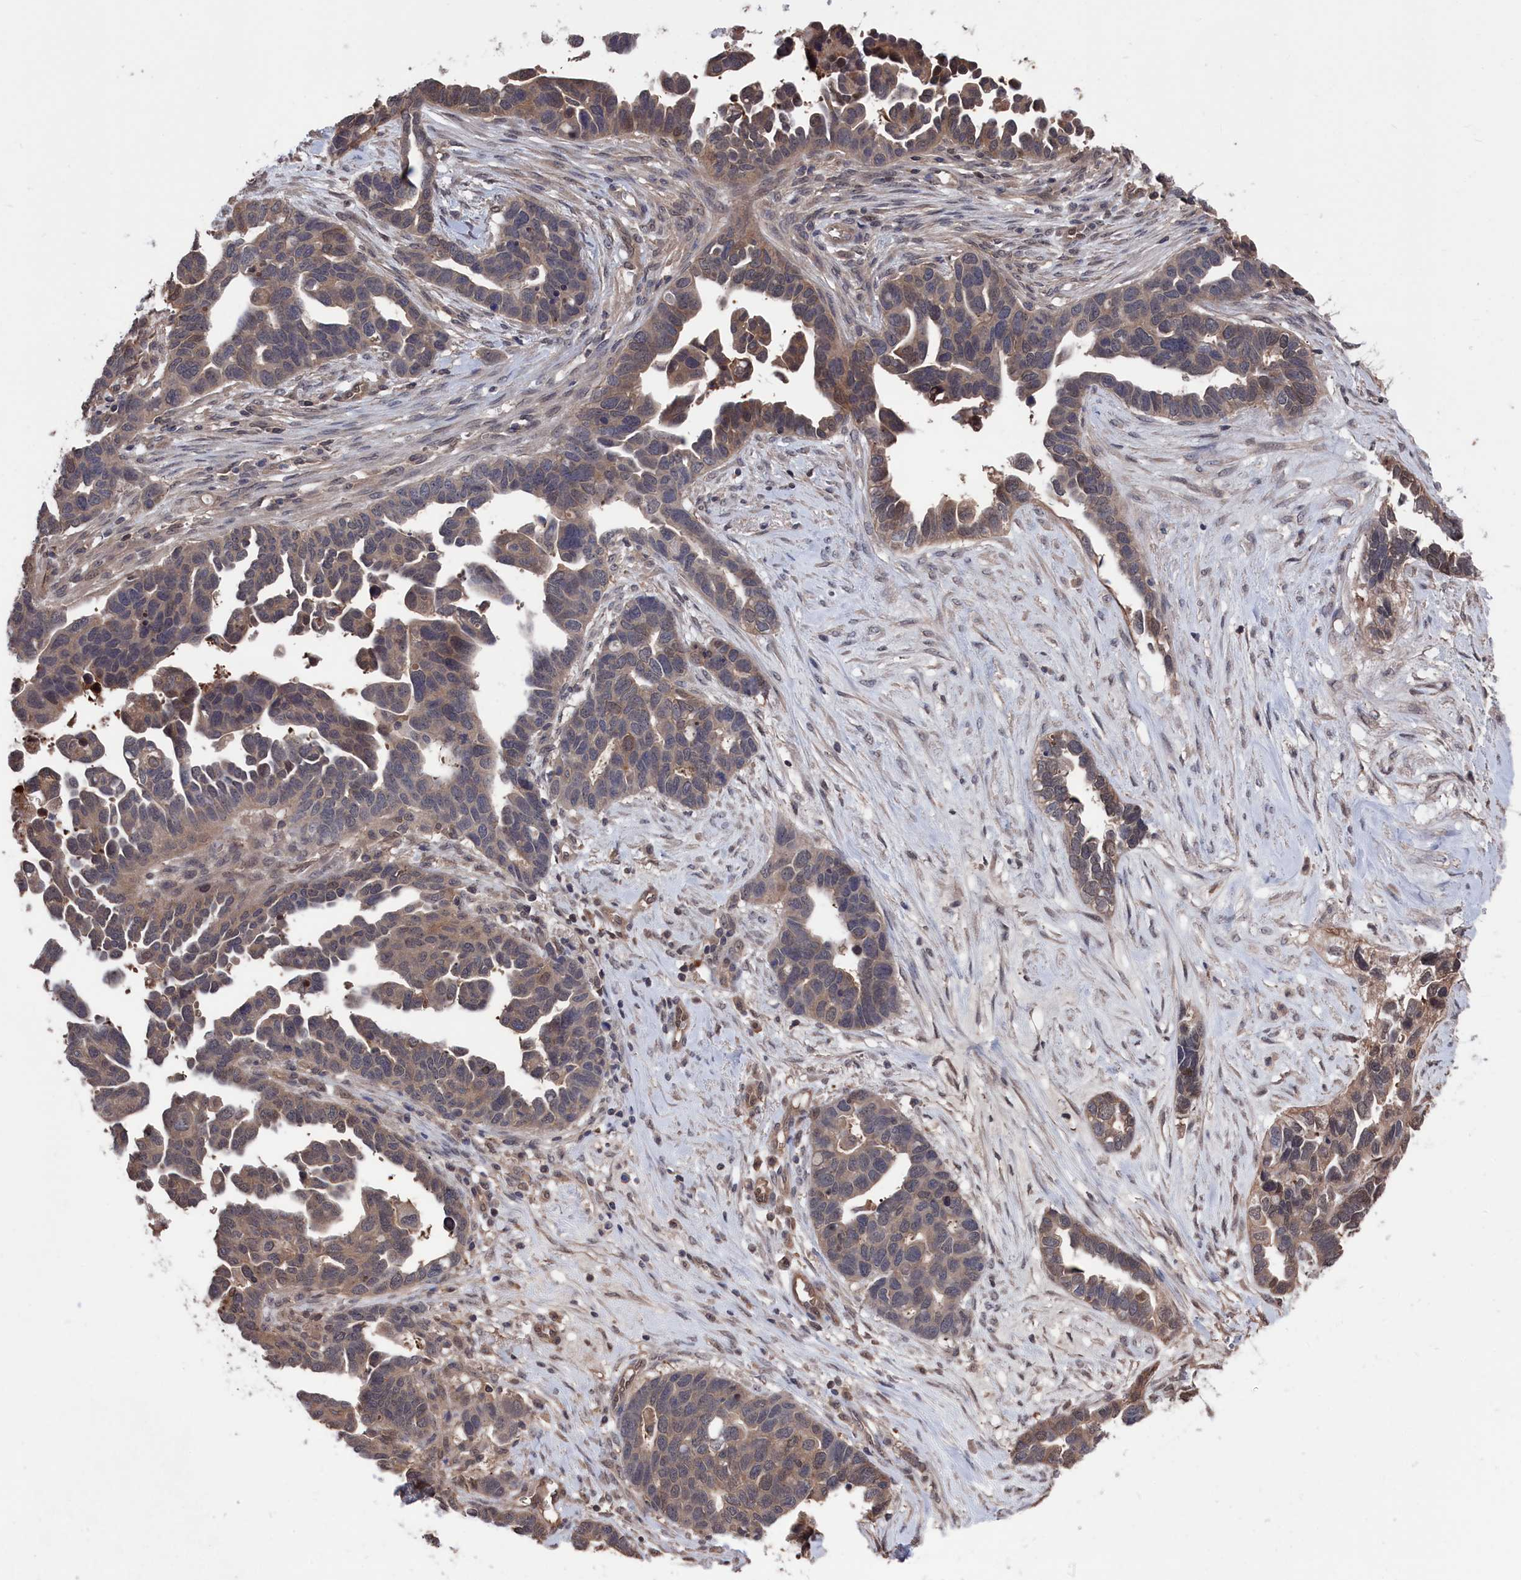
{"staining": {"intensity": "weak", "quantity": ">75%", "location": "cytoplasmic/membranous"}, "tissue": "ovarian cancer", "cell_type": "Tumor cells", "image_type": "cancer", "snomed": [{"axis": "morphology", "description": "Cystadenocarcinoma, serous, NOS"}, {"axis": "topography", "description": "Ovary"}], "caption": "Protein positivity by IHC demonstrates weak cytoplasmic/membranous expression in approximately >75% of tumor cells in ovarian cancer.", "gene": "NUTF2", "patient": {"sex": "female", "age": 54}}